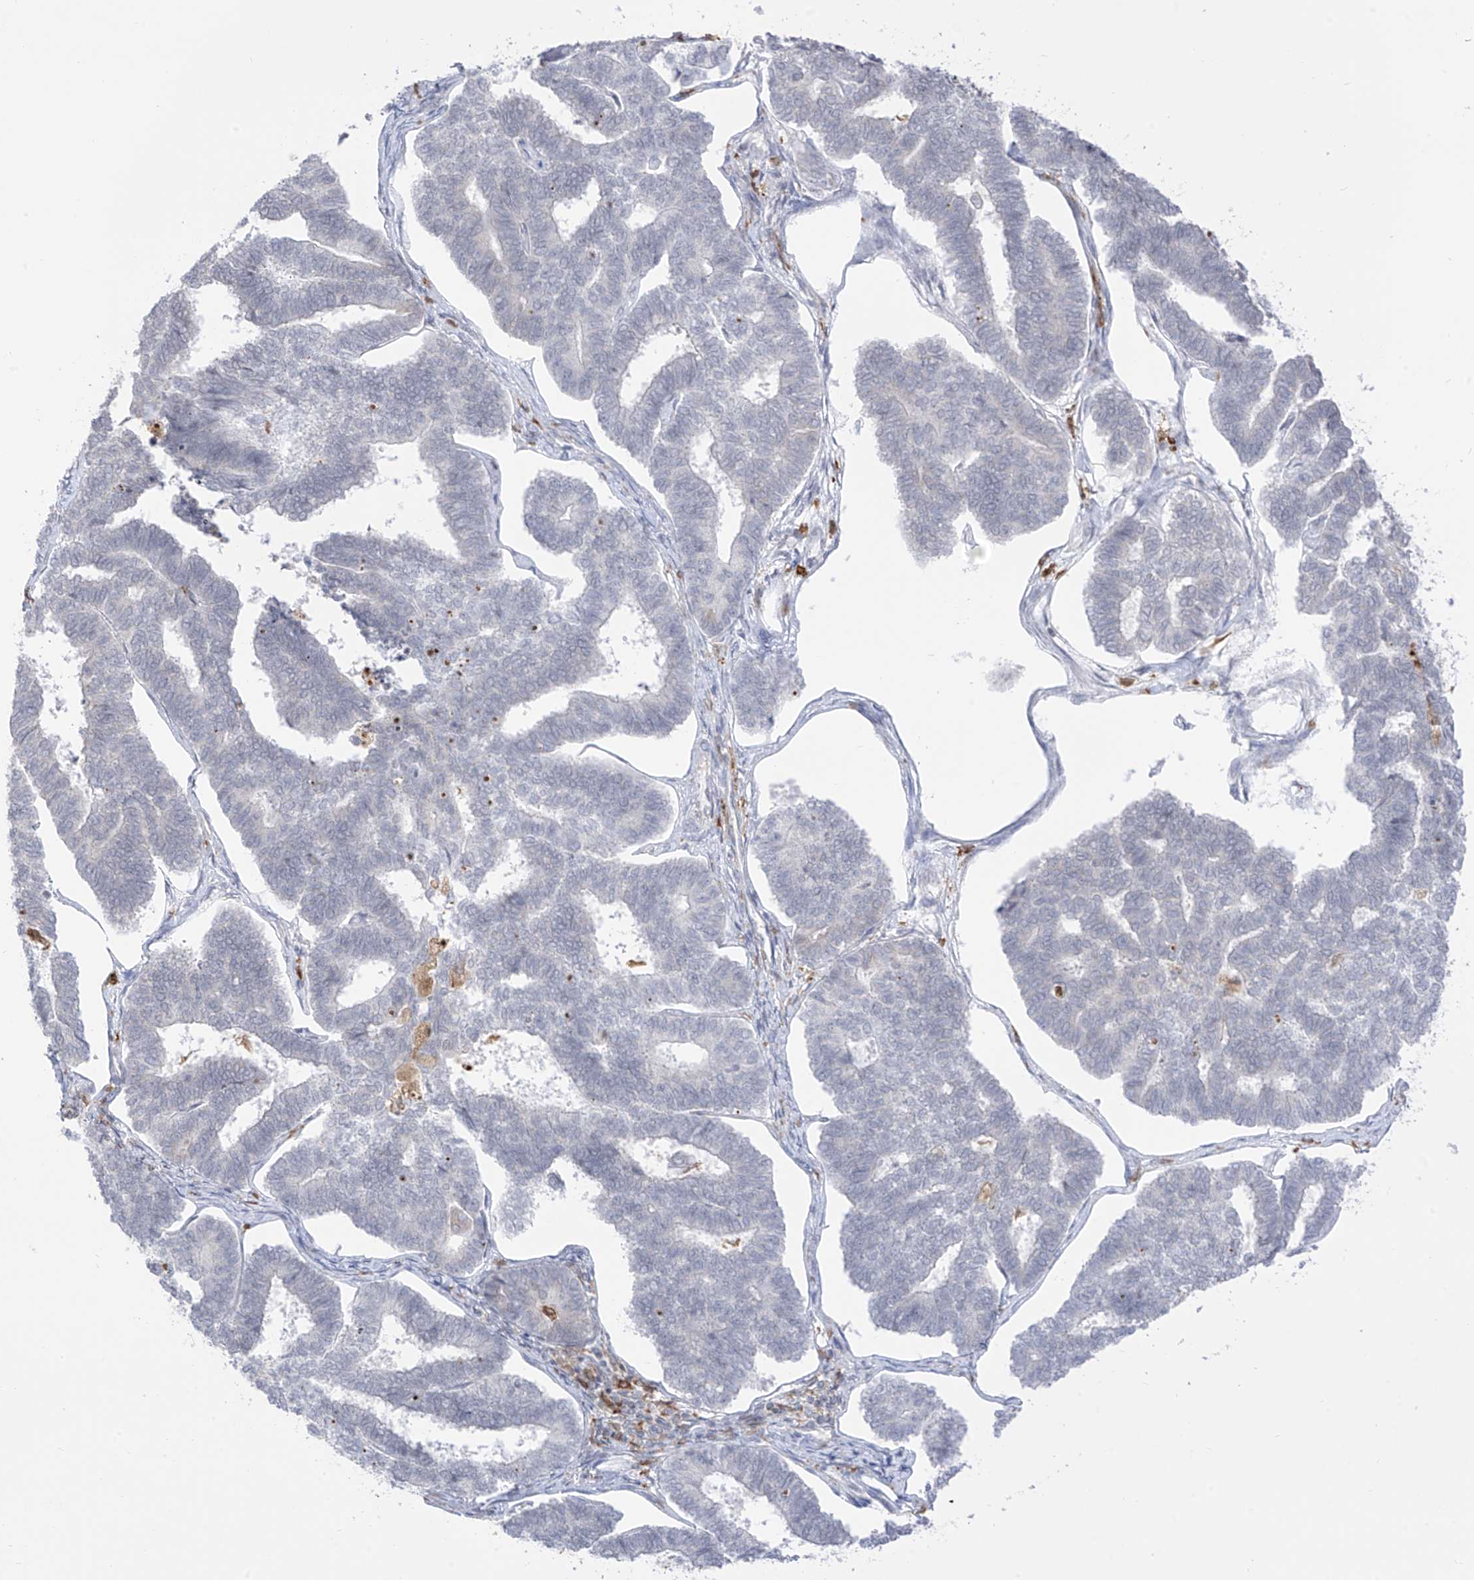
{"staining": {"intensity": "negative", "quantity": "none", "location": "none"}, "tissue": "endometrial cancer", "cell_type": "Tumor cells", "image_type": "cancer", "snomed": [{"axis": "morphology", "description": "Adenocarcinoma, NOS"}, {"axis": "topography", "description": "Endometrium"}], "caption": "This is an immunohistochemistry (IHC) photomicrograph of endometrial adenocarcinoma. There is no positivity in tumor cells.", "gene": "TBXAS1", "patient": {"sex": "female", "age": 70}}